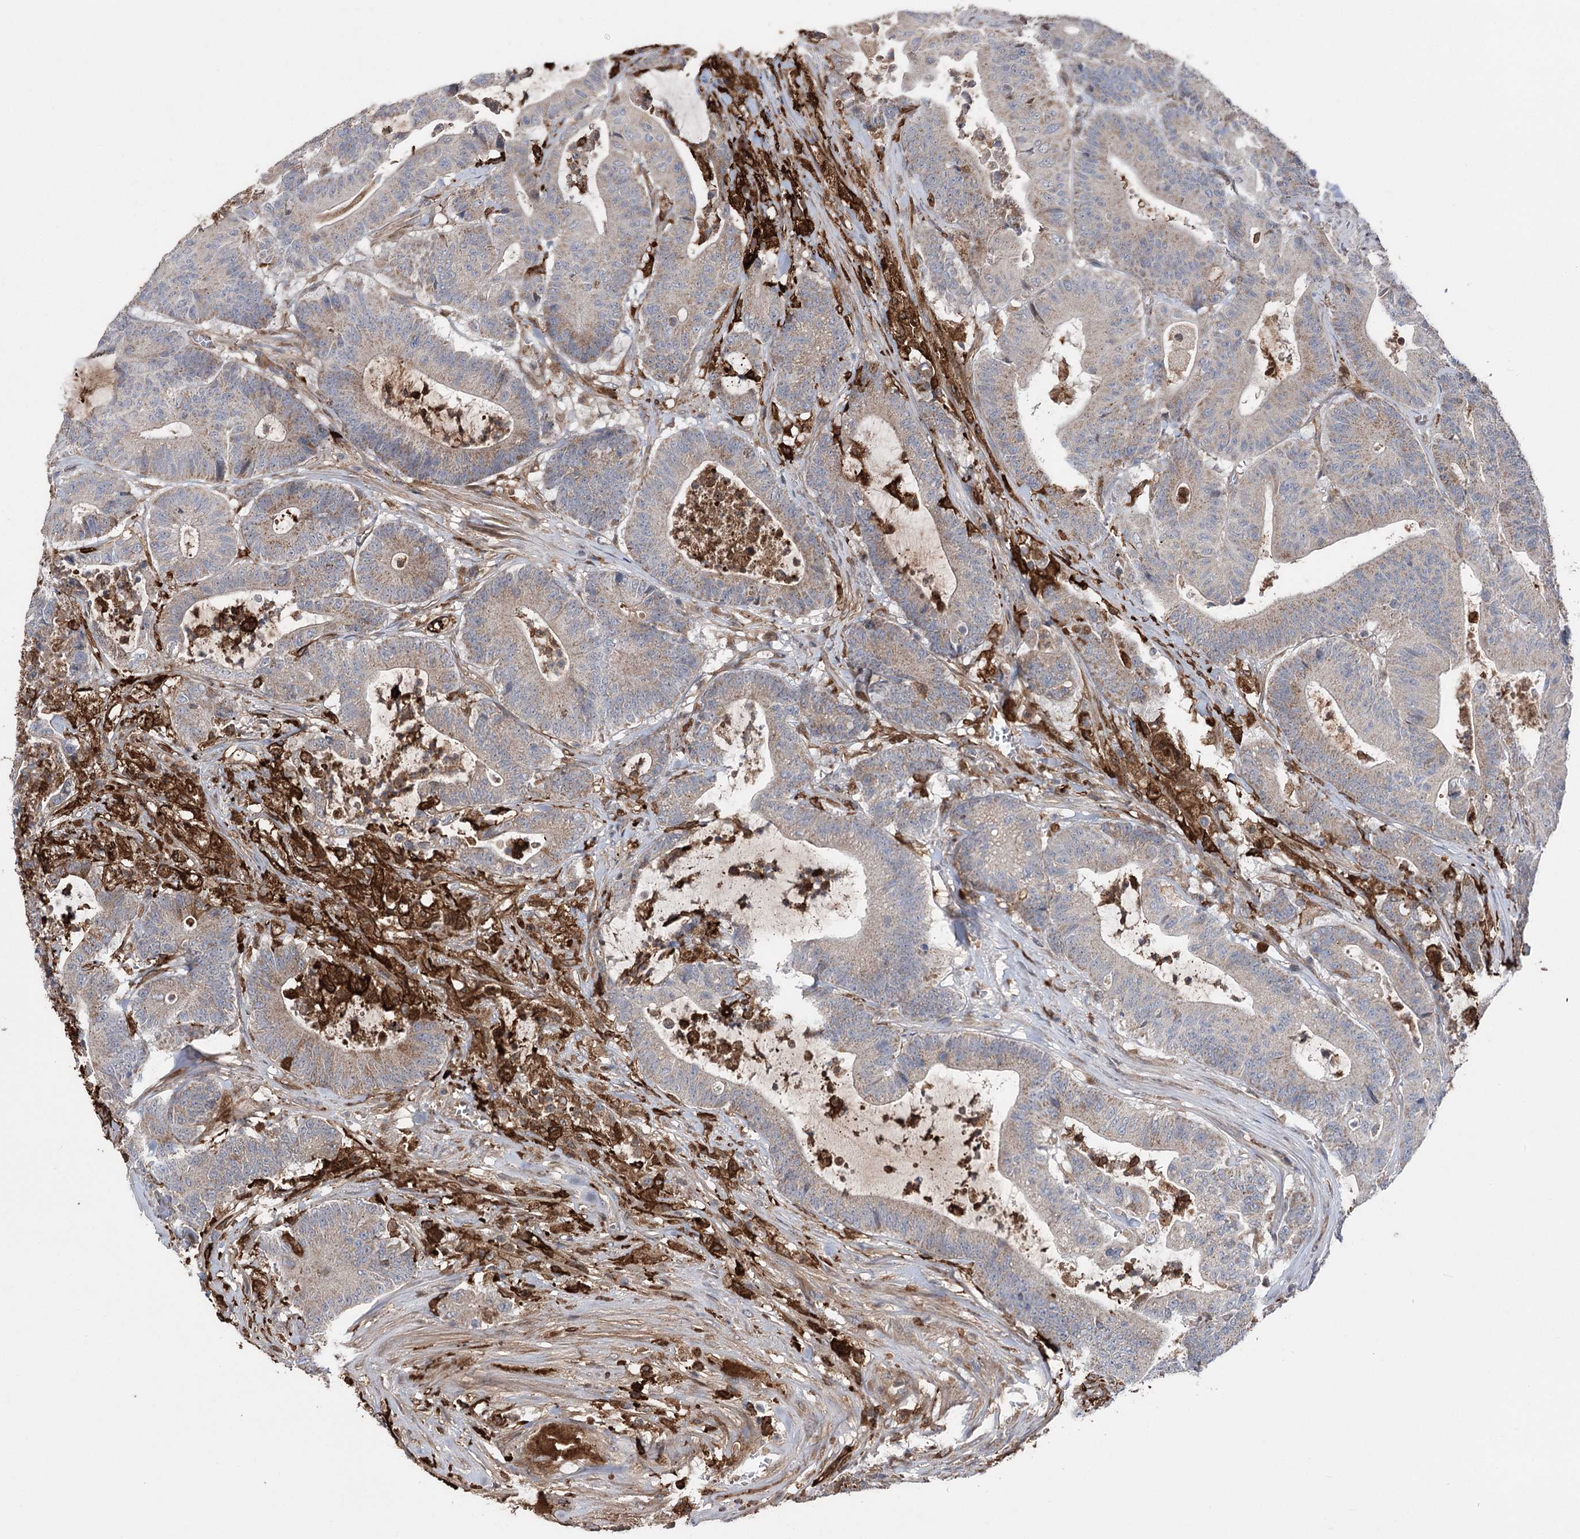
{"staining": {"intensity": "weak", "quantity": "25%-75%", "location": "cytoplasmic/membranous"}, "tissue": "colorectal cancer", "cell_type": "Tumor cells", "image_type": "cancer", "snomed": [{"axis": "morphology", "description": "Adenocarcinoma, NOS"}, {"axis": "topography", "description": "Colon"}], "caption": "Approximately 25%-75% of tumor cells in colorectal cancer demonstrate weak cytoplasmic/membranous protein staining as visualized by brown immunohistochemical staining.", "gene": "OTUD1", "patient": {"sex": "female", "age": 84}}